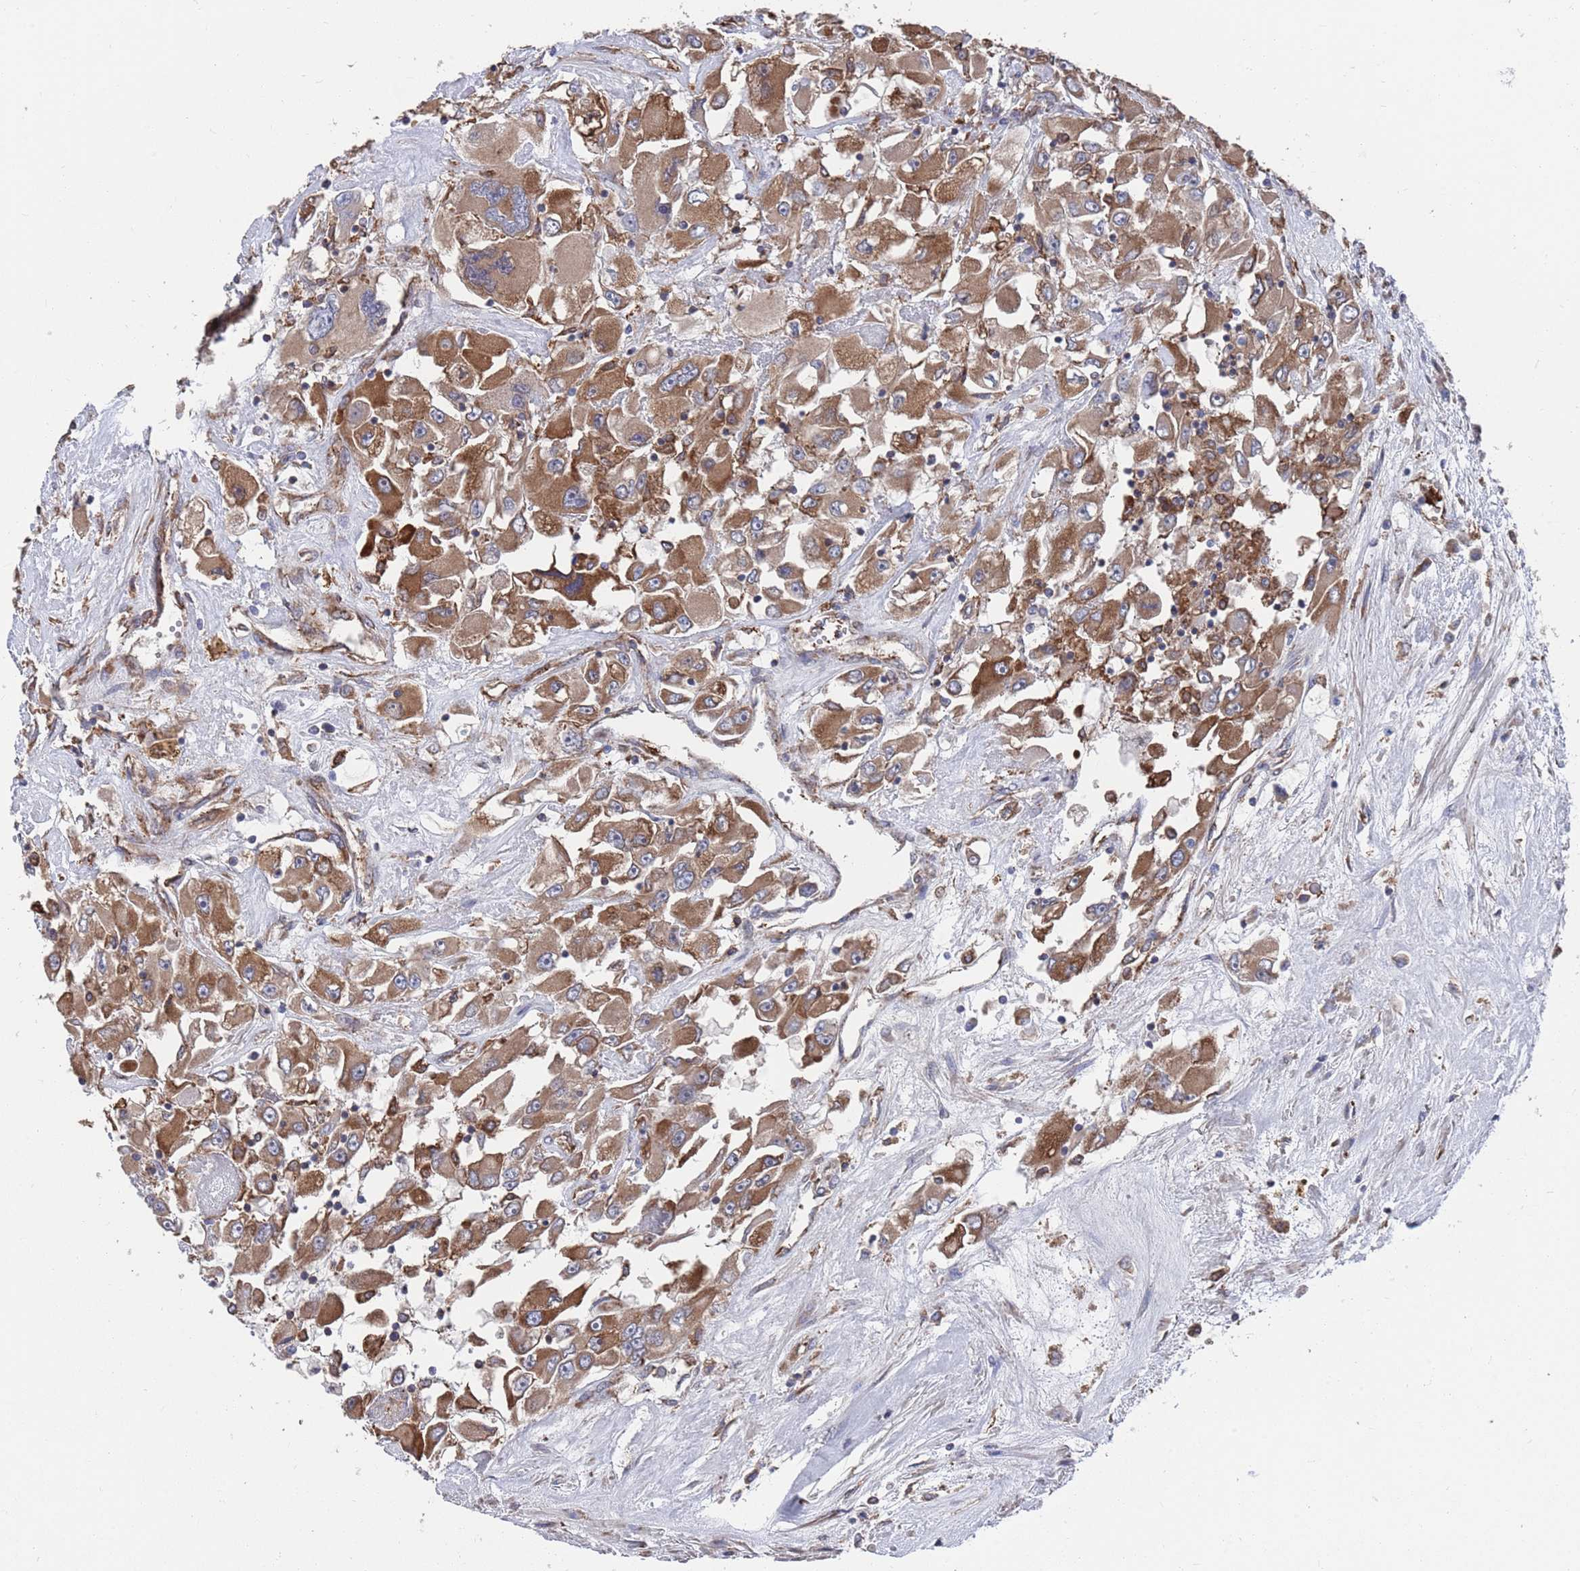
{"staining": {"intensity": "moderate", "quantity": ">75%", "location": "cytoplasmic/membranous"}, "tissue": "renal cancer", "cell_type": "Tumor cells", "image_type": "cancer", "snomed": [{"axis": "morphology", "description": "Adenocarcinoma, NOS"}, {"axis": "topography", "description": "Kidney"}], "caption": "Immunohistochemistry micrograph of adenocarcinoma (renal) stained for a protein (brown), which reveals medium levels of moderate cytoplasmic/membranous positivity in approximately >75% of tumor cells.", "gene": "GID8", "patient": {"sex": "female", "age": 52}}